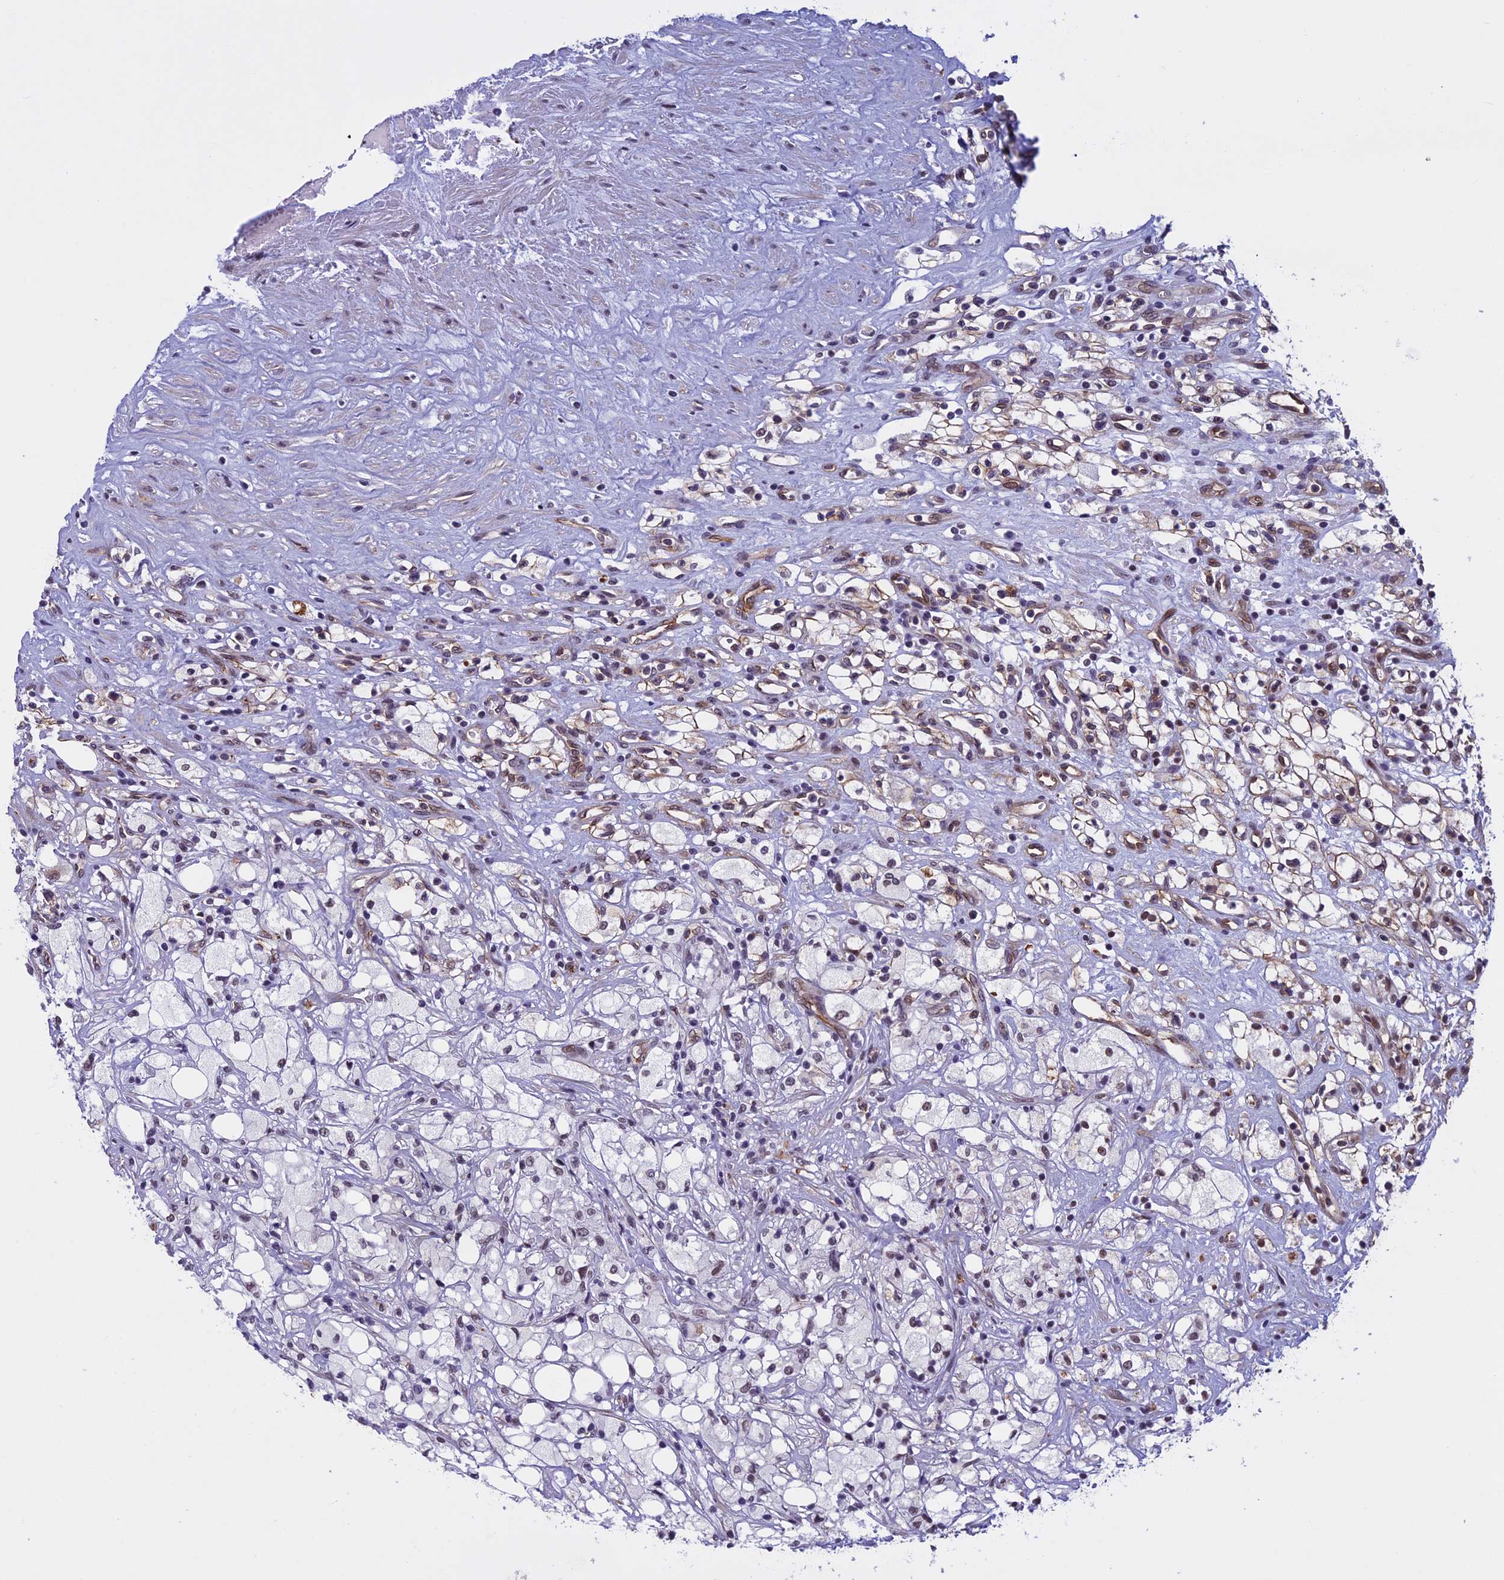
{"staining": {"intensity": "weak", "quantity": "25%-75%", "location": "nuclear"}, "tissue": "renal cancer", "cell_type": "Tumor cells", "image_type": "cancer", "snomed": [{"axis": "morphology", "description": "Adenocarcinoma, NOS"}, {"axis": "topography", "description": "Kidney"}], "caption": "Weak nuclear staining is present in approximately 25%-75% of tumor cells in renal cancer (adenocarcinoma). The protein is stained brown, and the nuclei are stained in blue (DAB (3,3'-diaminobenzidine) IHC with brightfield microscopy, high magnification).", "gene": "NIPBL", "patient": {"sex": "male", "age": 59}}